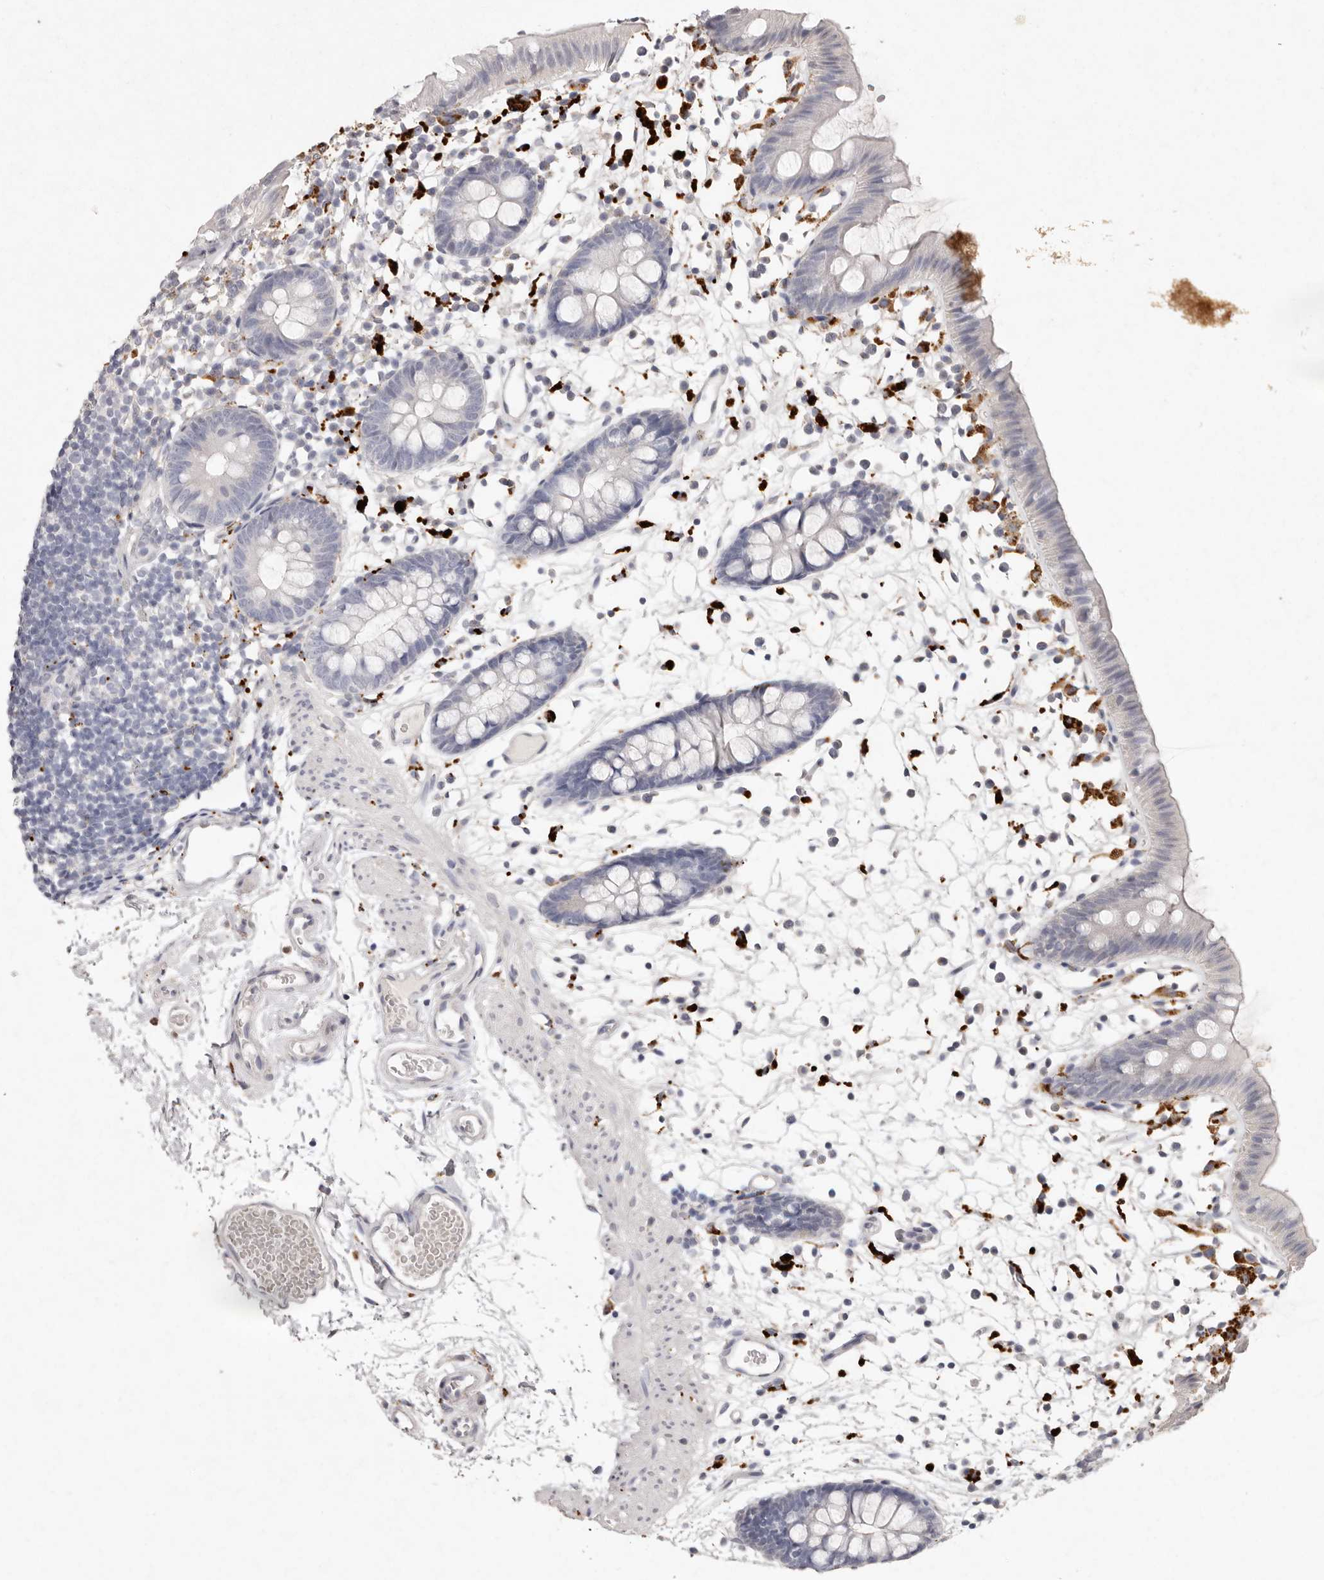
{"staining": {"intensity": "negative", "quantity": "none", "location": "none"}, "tissue": "colon", "cell_type": "Endothelial cells", "image_type": "normal", "snomed": [{"axis": "morphology", "description": "Normal tissue, NOS"}, {"axis": "topography", "description": "Colon"}], "caption": "DAB (3,3'-diaminobenzidine) immunohistochemical staining of normal colon shows no significant expression in endothelial cells.", "gene": "FAM185A", "patient": {"sex": "male", "age": 56}}